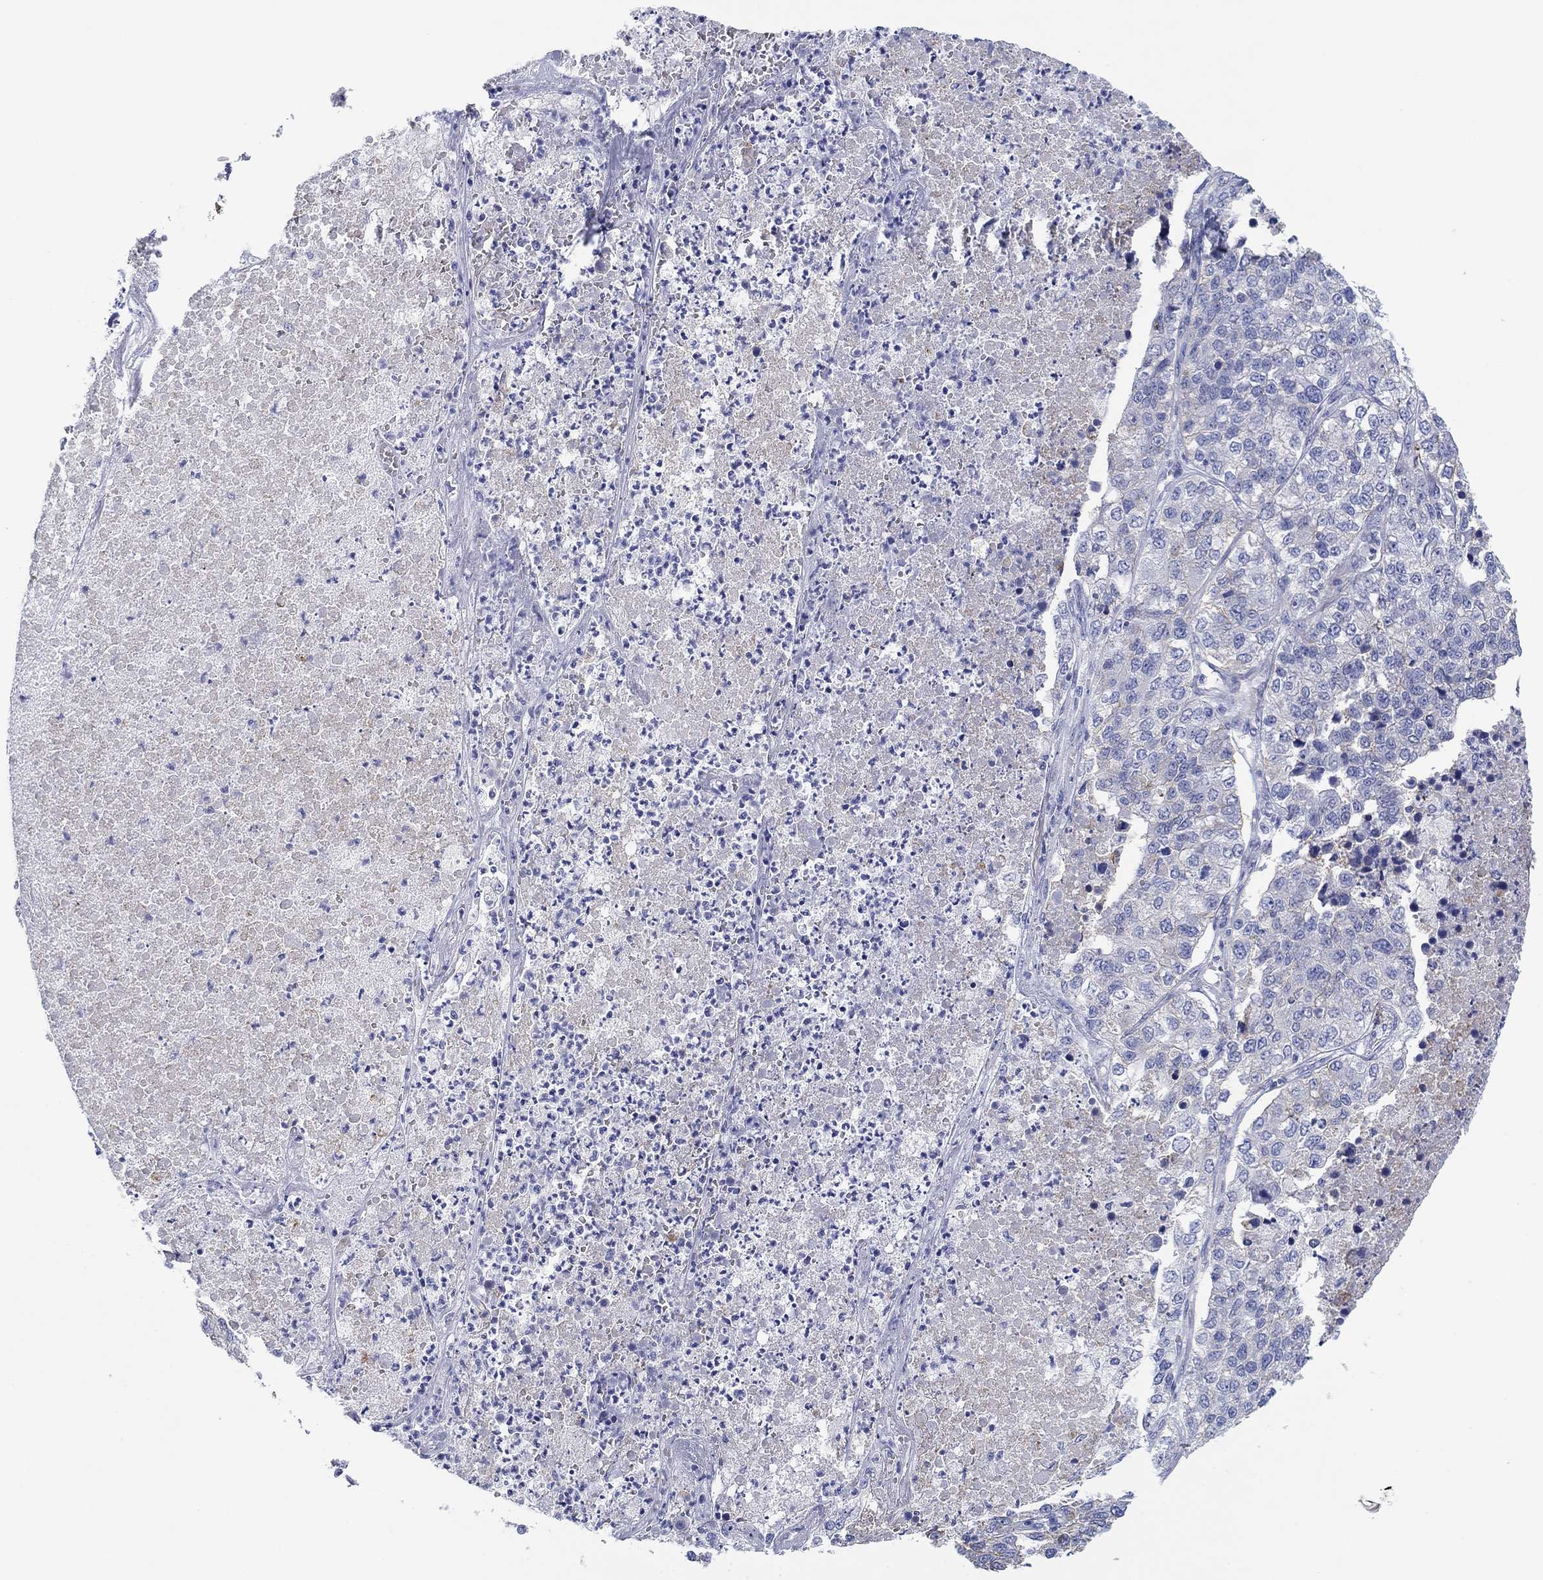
{"staining": {"intensity": "negative", "quantity": "none", "location": "none"}, "tissue": "lung cancer", "cell_type": "Tumor cells", "image_type": "cancer", "snomed": [{"axis": "morphology", "description": "Adenocarcinoma, NOS"}, {"axis": "topography", "description": "Lung"}], "caption": "IHC of human lung adenocarcinoma reveals no positivity in tumor cells. The staining is performed using DAB (3,3'-diaminobenzidine) brown chromogen with nuclei counter-stained in using hematoxylin.", "gene": "ATP1B1", "patient": {"sex": "male", "age": 49}}